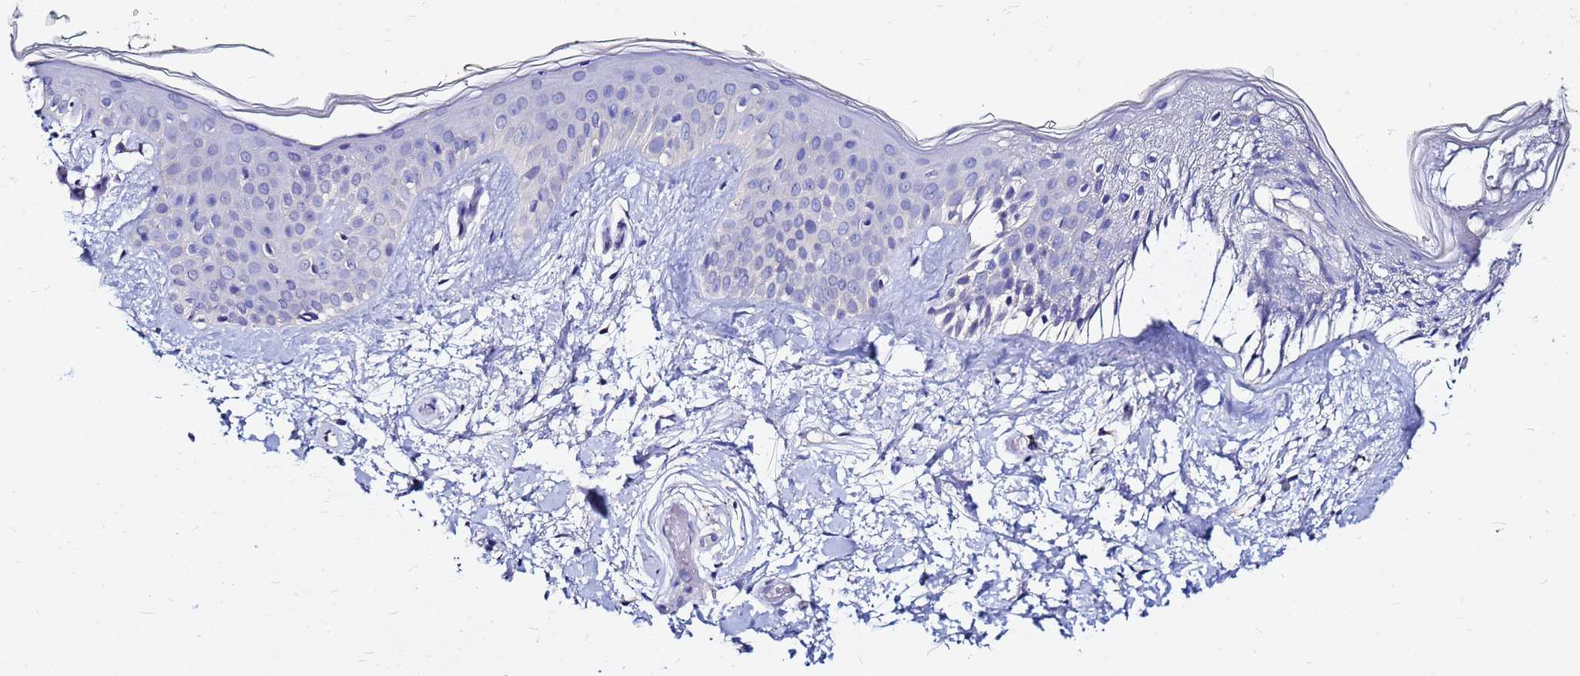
{"staining": {"intensity": "negative", "quantity": "none", "location": "none"}, "tissue": "skin", "cell_type": "Fibroblasts", "image_type": "normal", "snomed": [{"axis": "morphology", "description": "Normal tissue, NOS"}, {"axis": "topography", "description": "Skin"}], "caption": "An image of skin stained for a protein exhibits no brown staining in fibroblasts.", "gene": "FAM183A", "patient": {"sex": "female", "age": 34}}